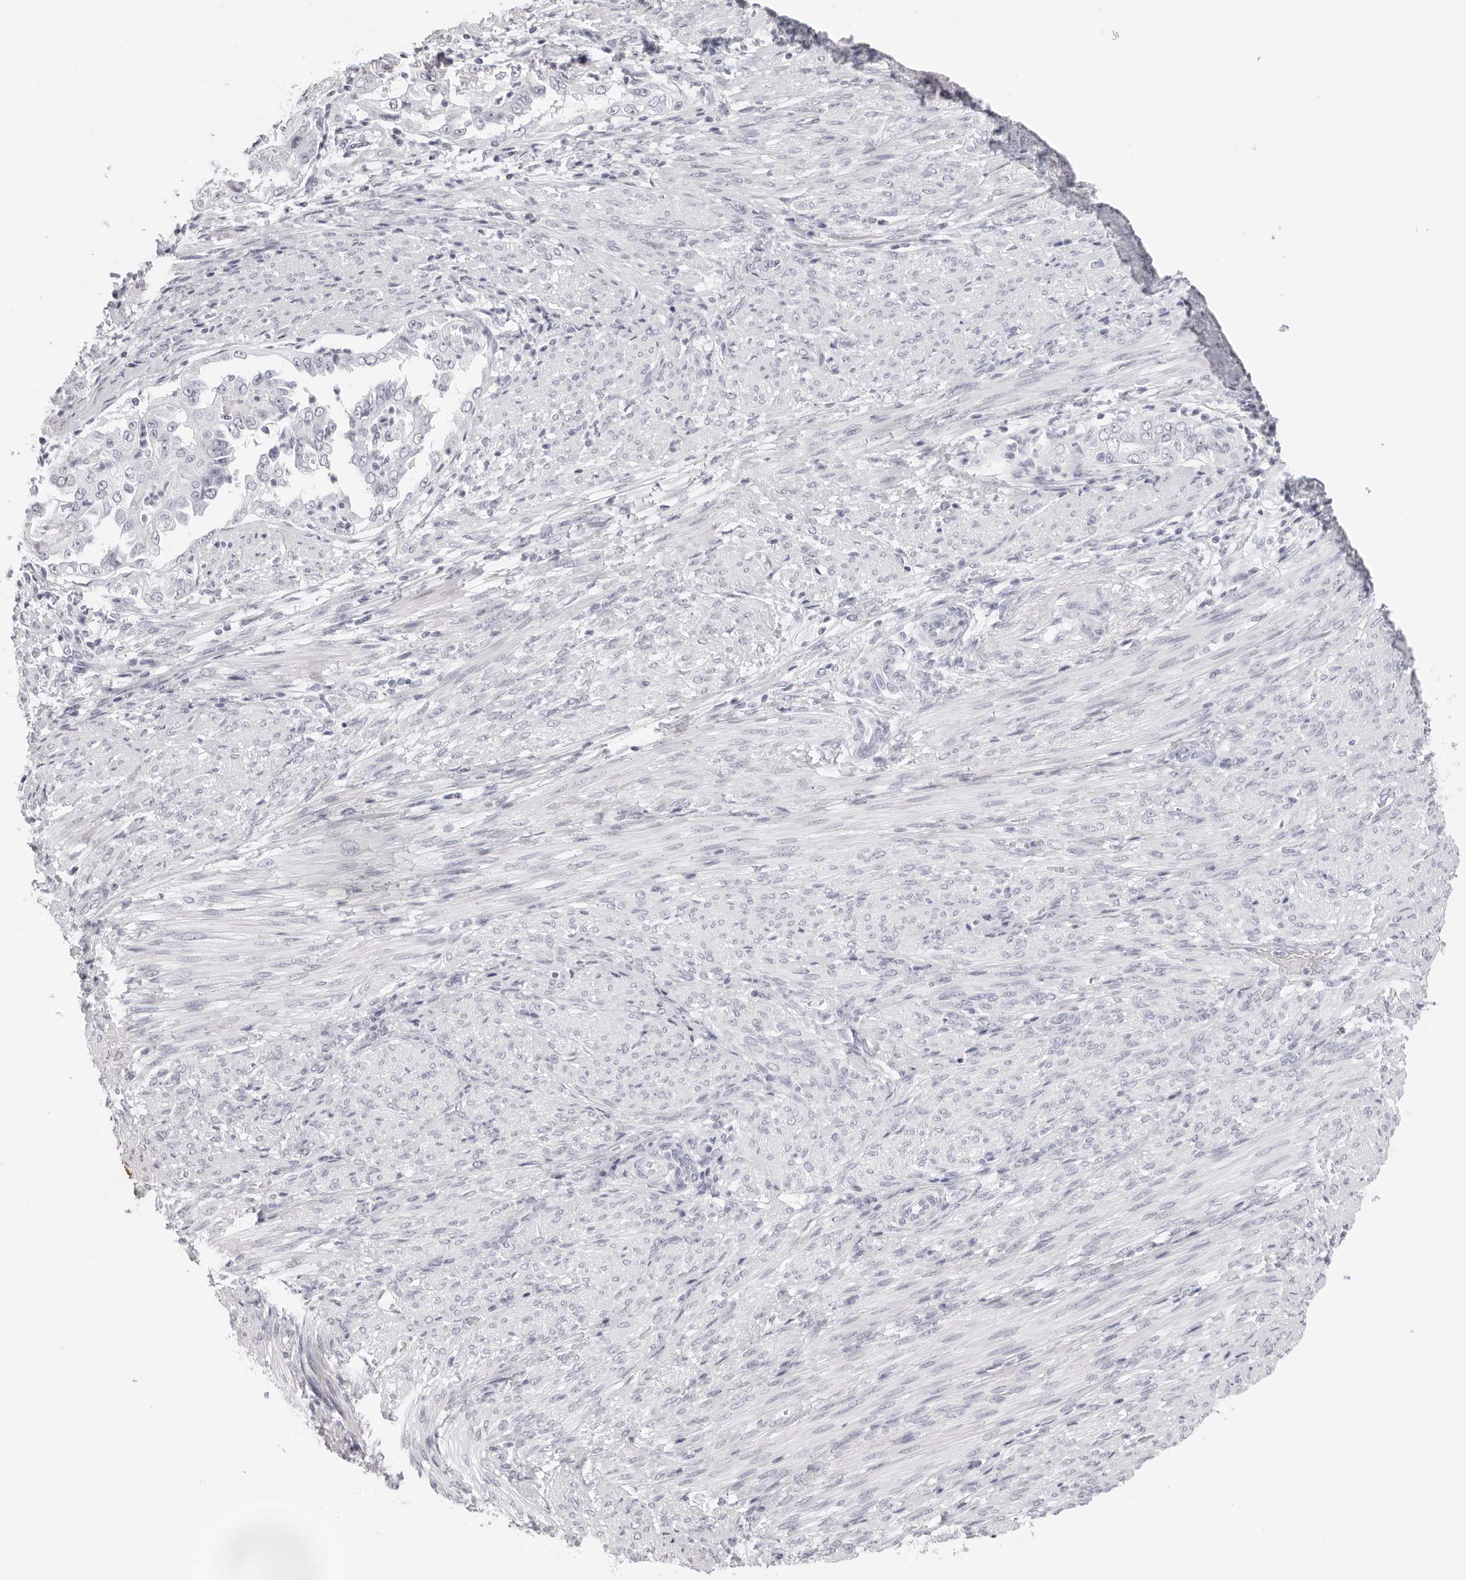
{"staining": {"intensity": "negative", "quantity": "none", "location": "none"}, "tissue": "endometrial cancer", "cell_type": "Tumor cells", "image_type": "cancer", "snomed": [{"axis": "morphology", "description": "Adenocarcinoma, NOS"}, {"axis": "topography", "description": "Endometrium"}], "caption": "Photomicrograph shows no protein expression in tumor cells of endometrial cancer tissue.", "gene": "CST5", "patient": {"sex": "female", "age": 85}}